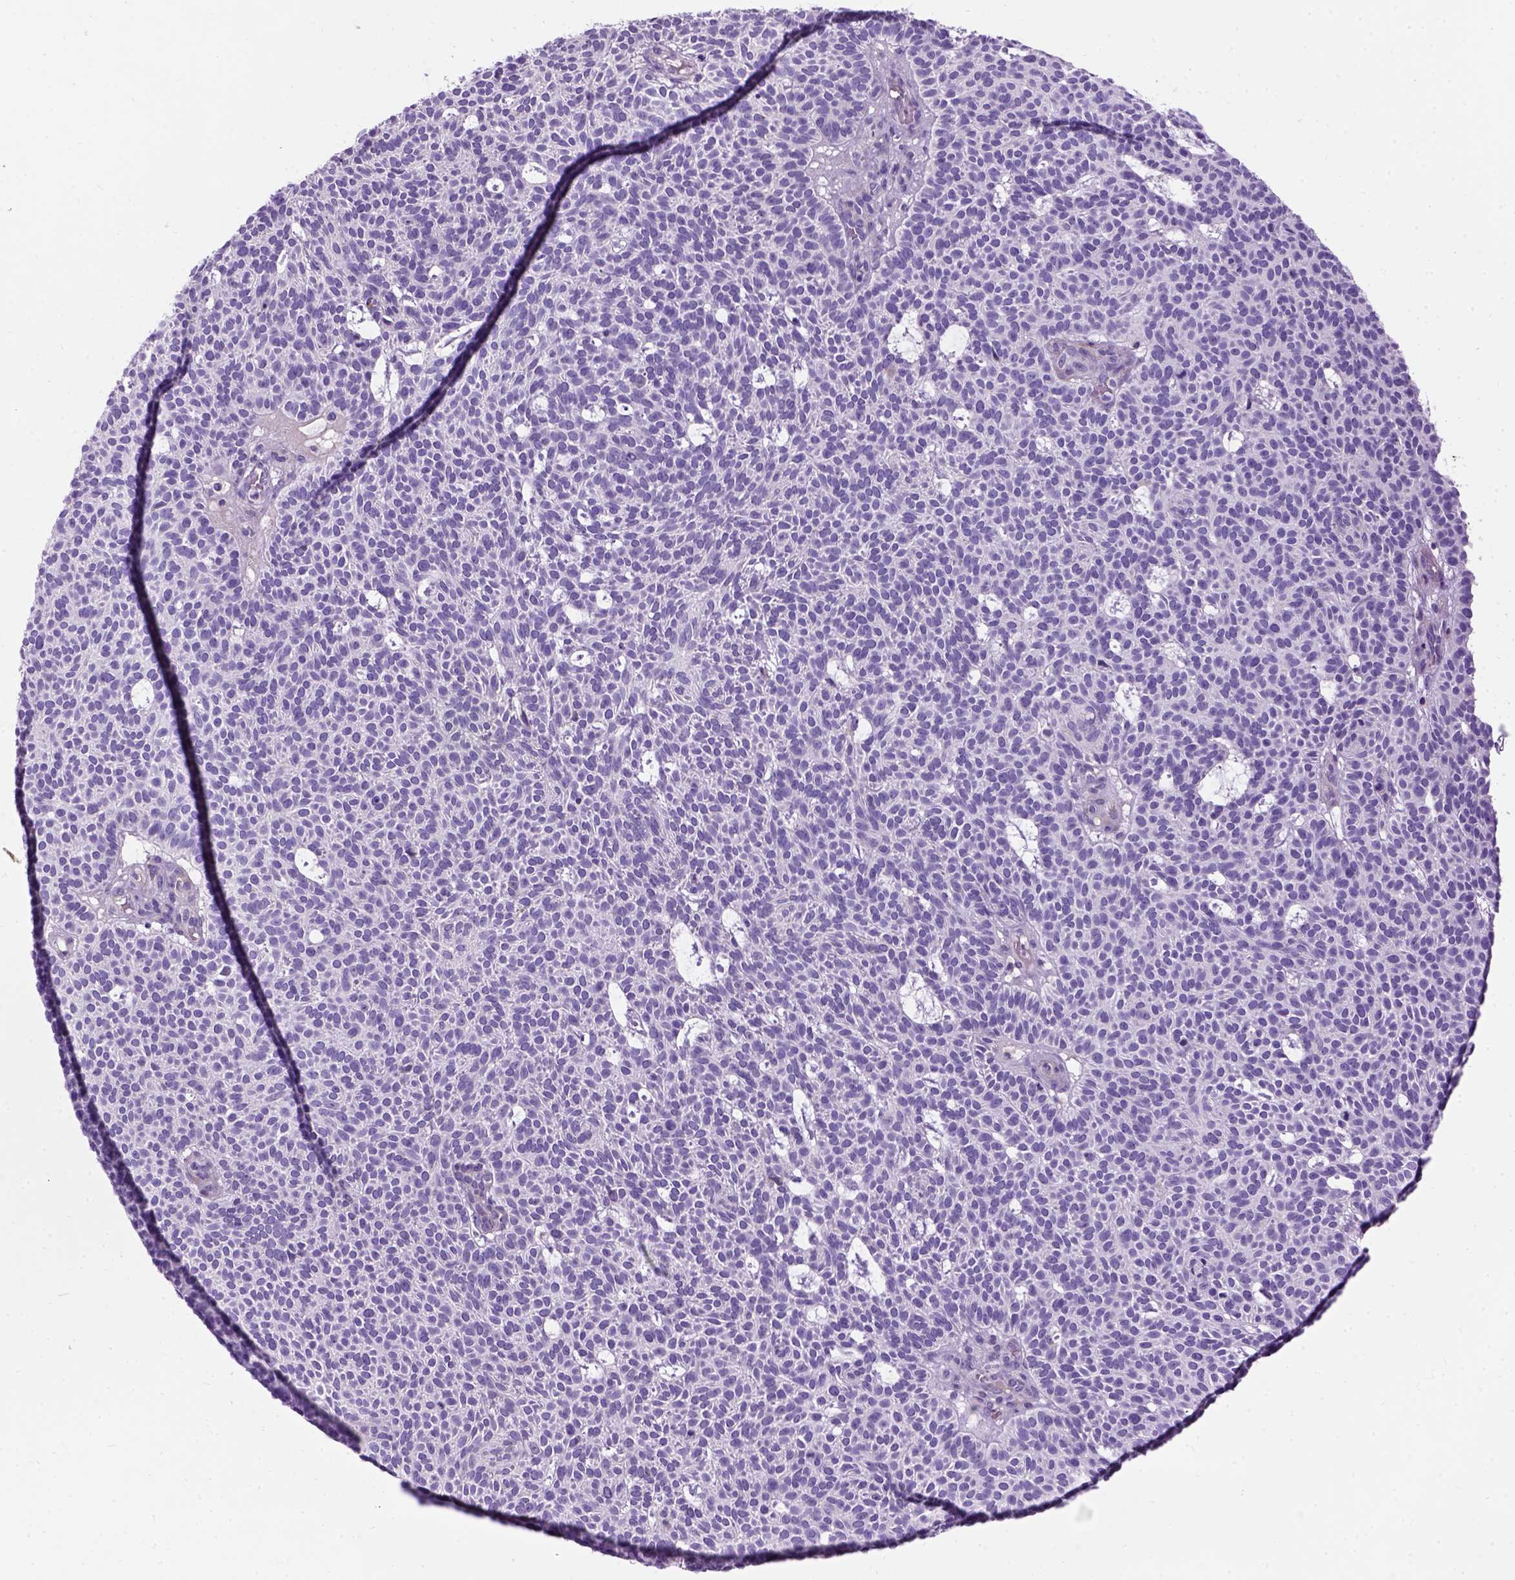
{"staining": {"intensity": "negative", "quantity": "none", "location": "none"}, "tissue": "skin cancer", "cell_type": "Tumor cells", "image_type": "cancer", "snomed": [{"axis": "morphology", "description": "Squamous cell carcinoma, NOS"}, {"axis": "topography", "description": "Skin"}], "caption": "Skin squamous cell carcinoma stained for a protein using immunohistochemistry (IHC) shows no staining tumor cells.", "gene": "GABRB2", "patient": {"sex": "female", "age": 90}}